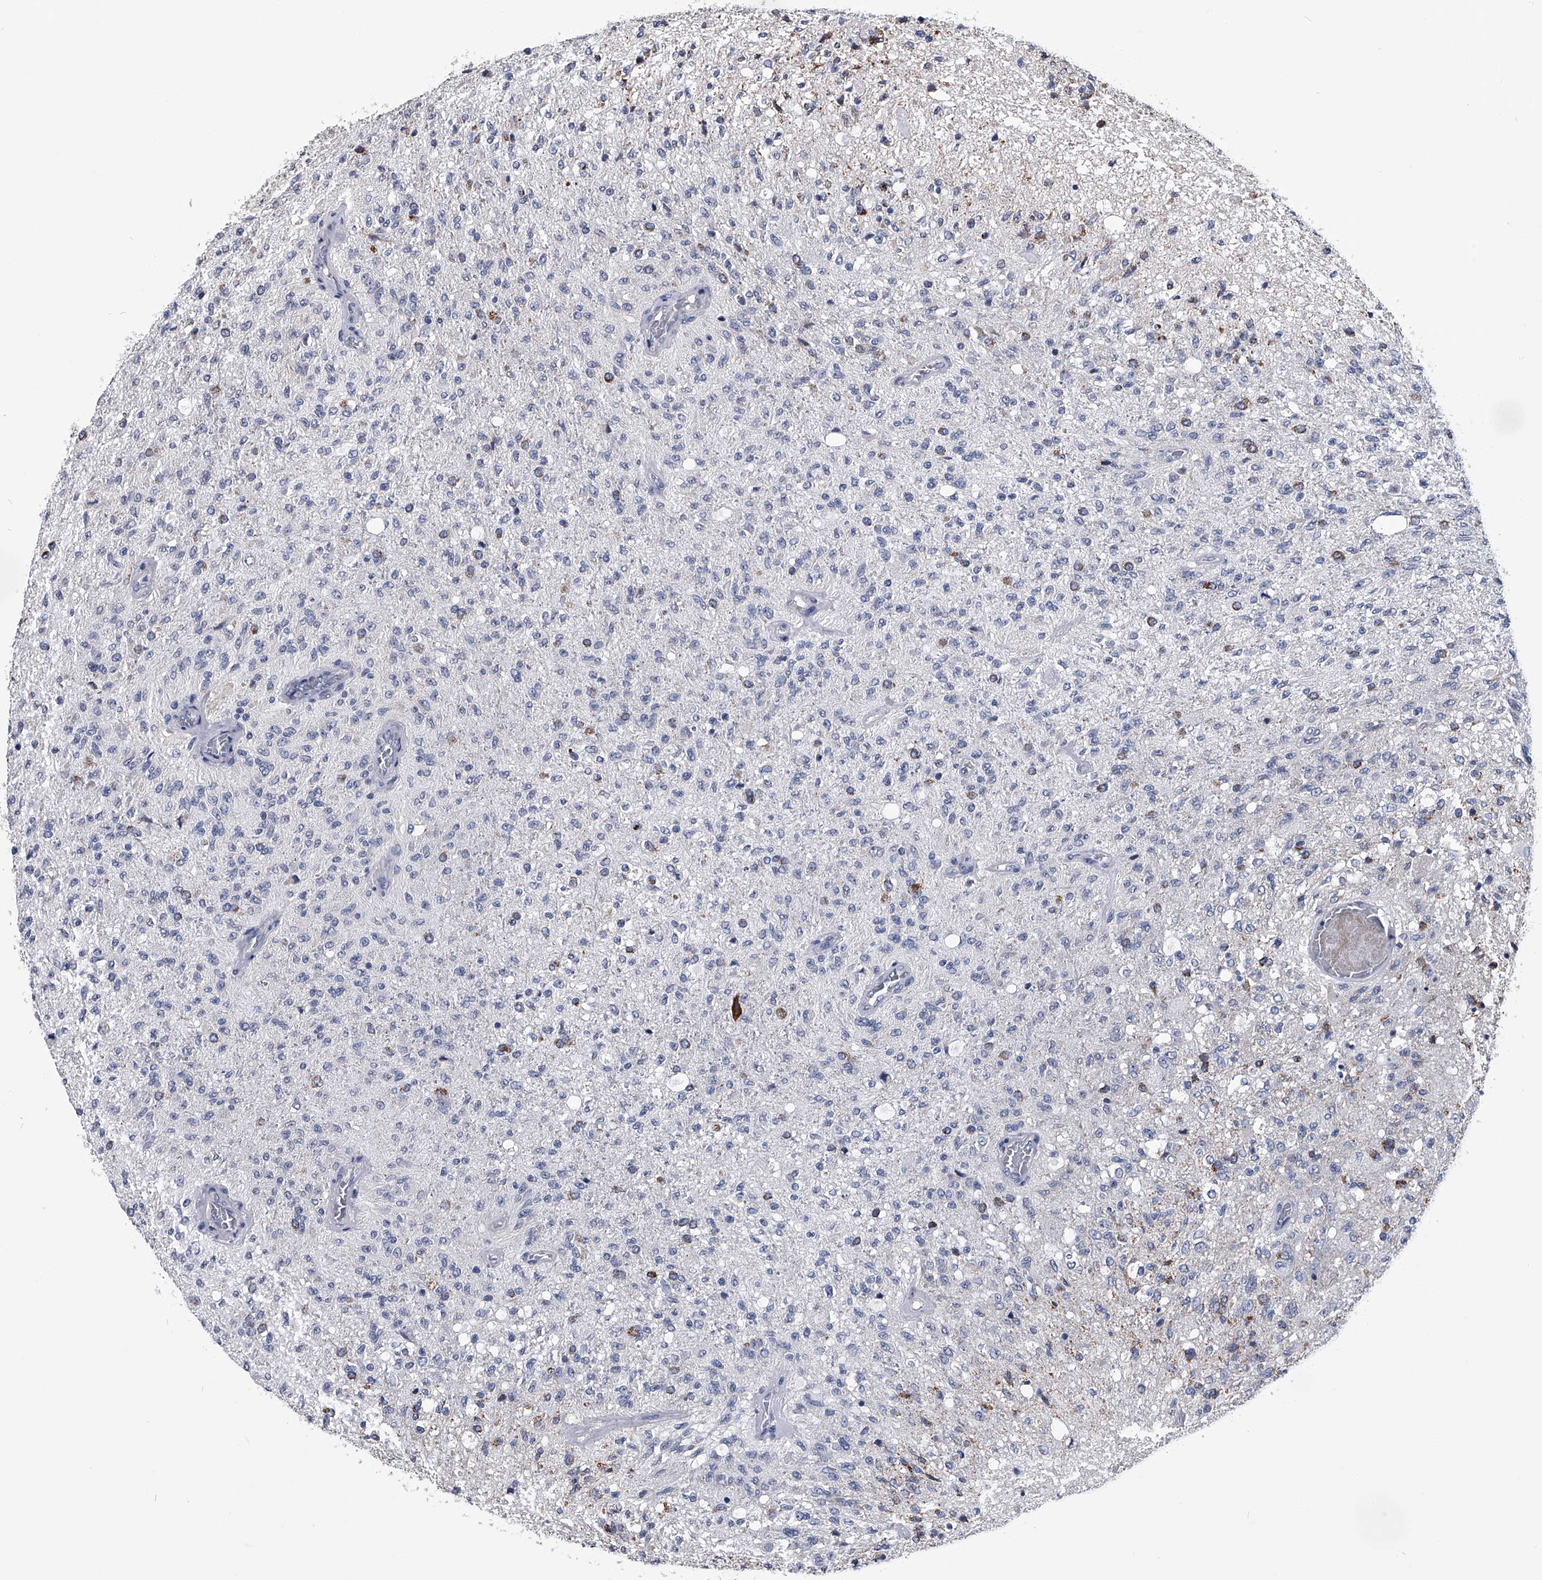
{"staining": {"intensity": "moderate", "quantity": "<25%", "location": "cytoplasmic/membranous"}, "tissue": "glioma", "cell_type": "Tumor cells", "image_type": "cancer", "snomed": [{"axis": "morphology", "description": "Normal tissue, NOS"}, {"axis": "morphology", "description": "Glioma, malignant, High grade"}, {"axis": "topography", "description": "Cerebral cortex"}], "caption": "Tumor cells reveal low levels of moderate cytoplasmic/membranous staining in approximately <25% of cells in malignant high-grade glioma. (IHC, brightfield microscopy, high magnification).", "gene": "OAT", "patient": {"sex": "male", "age": 77}}